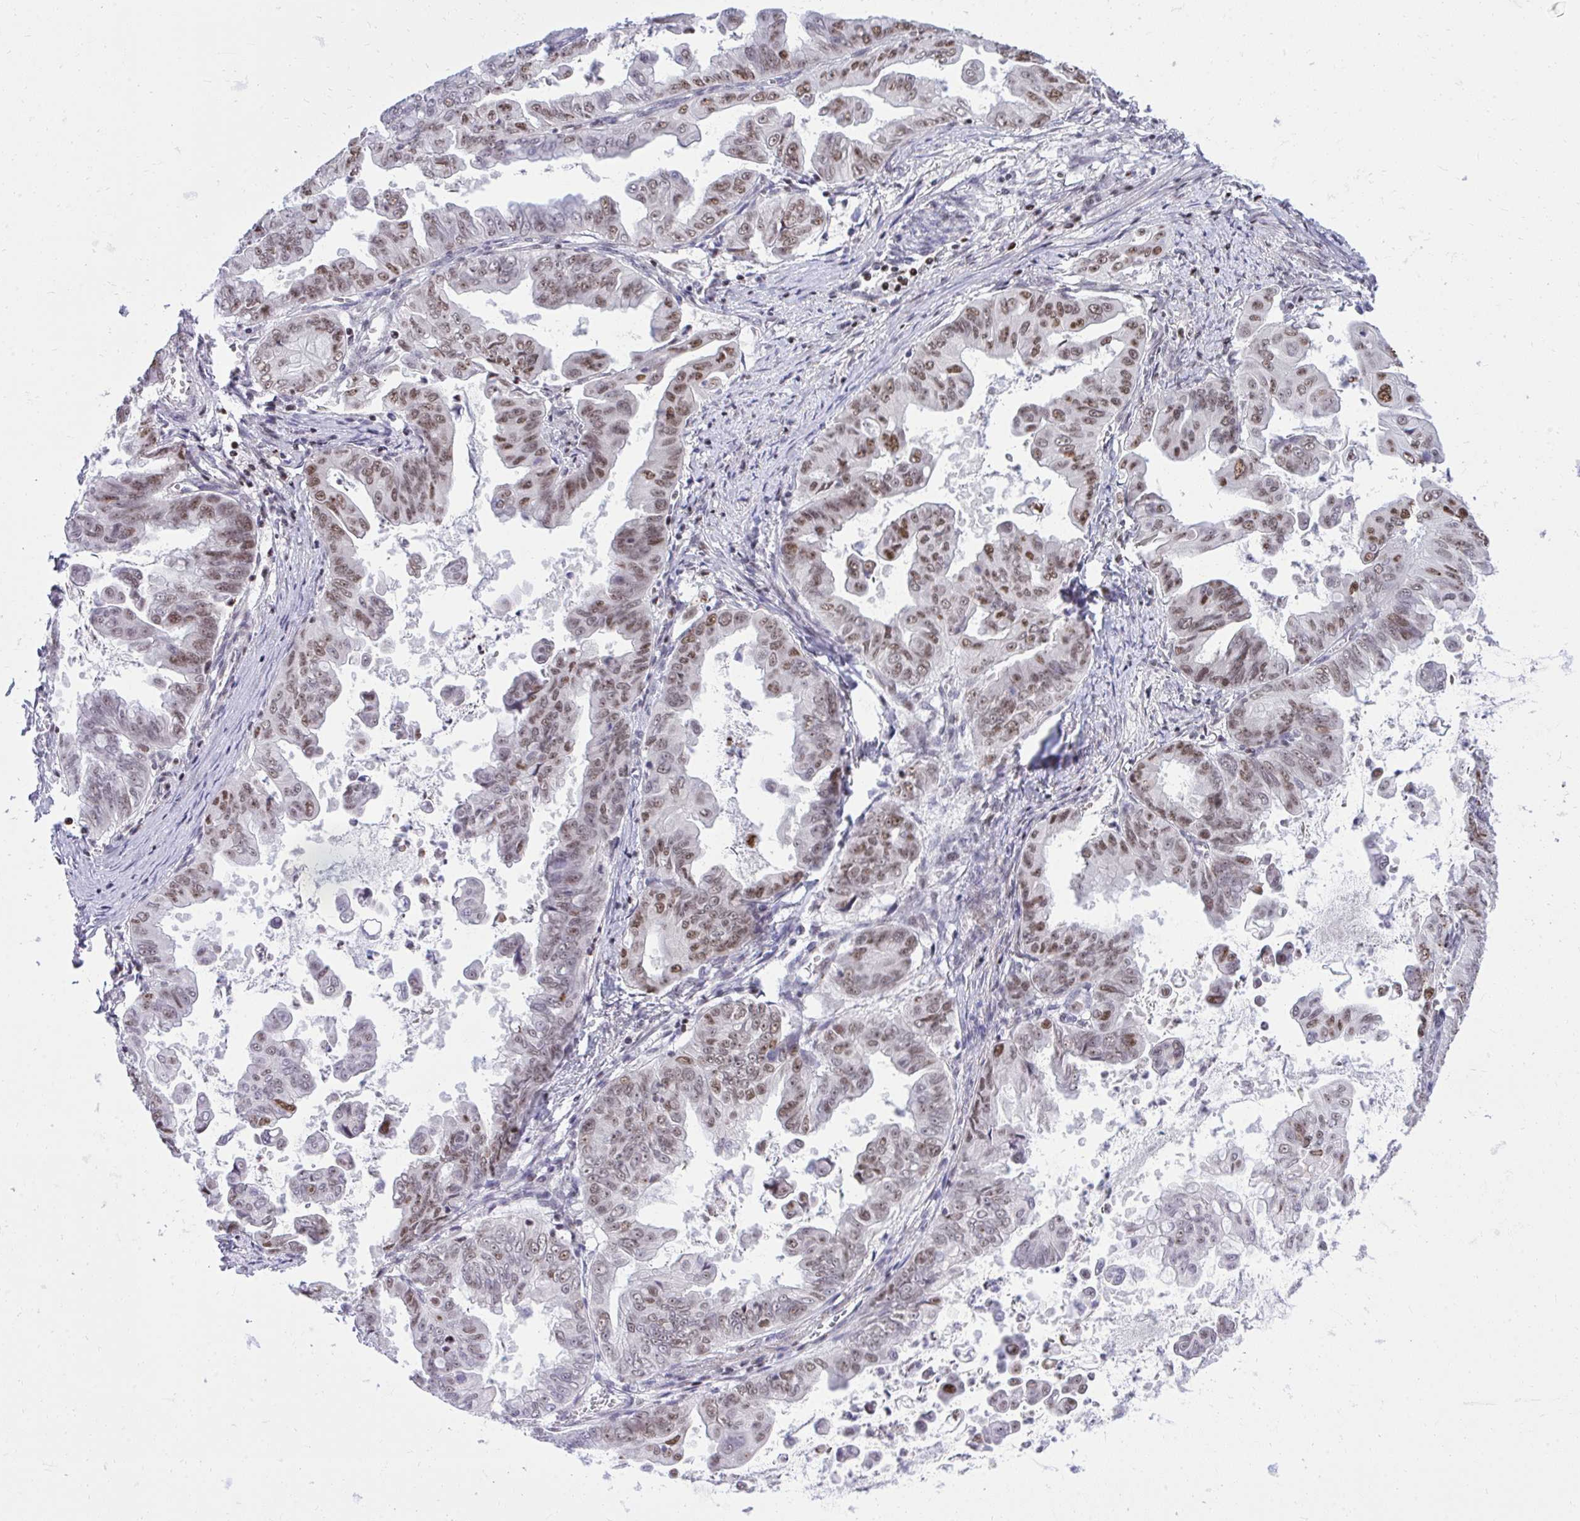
{"staining": {"intensity": "moderate", "quantity": "25%-75%", "location": "nuclear"}, "tissue": "stomach cancer", "cell_type": "Tumor cells", "image_type": "cancer", "snomed": [{"axis": "morphology", "description": "Adenocarcinoma, NOS"}, {"axis": "topography", "description": "Stomach, upper"}], "caption": "This is a micrograph of IHC staining of stomach cancer (adenocarcinoma), which shows moderate positivity in the nuclear of tumor cells.", "gene": "C14orf39", "patient": {"sex": "male", "age": 80}}